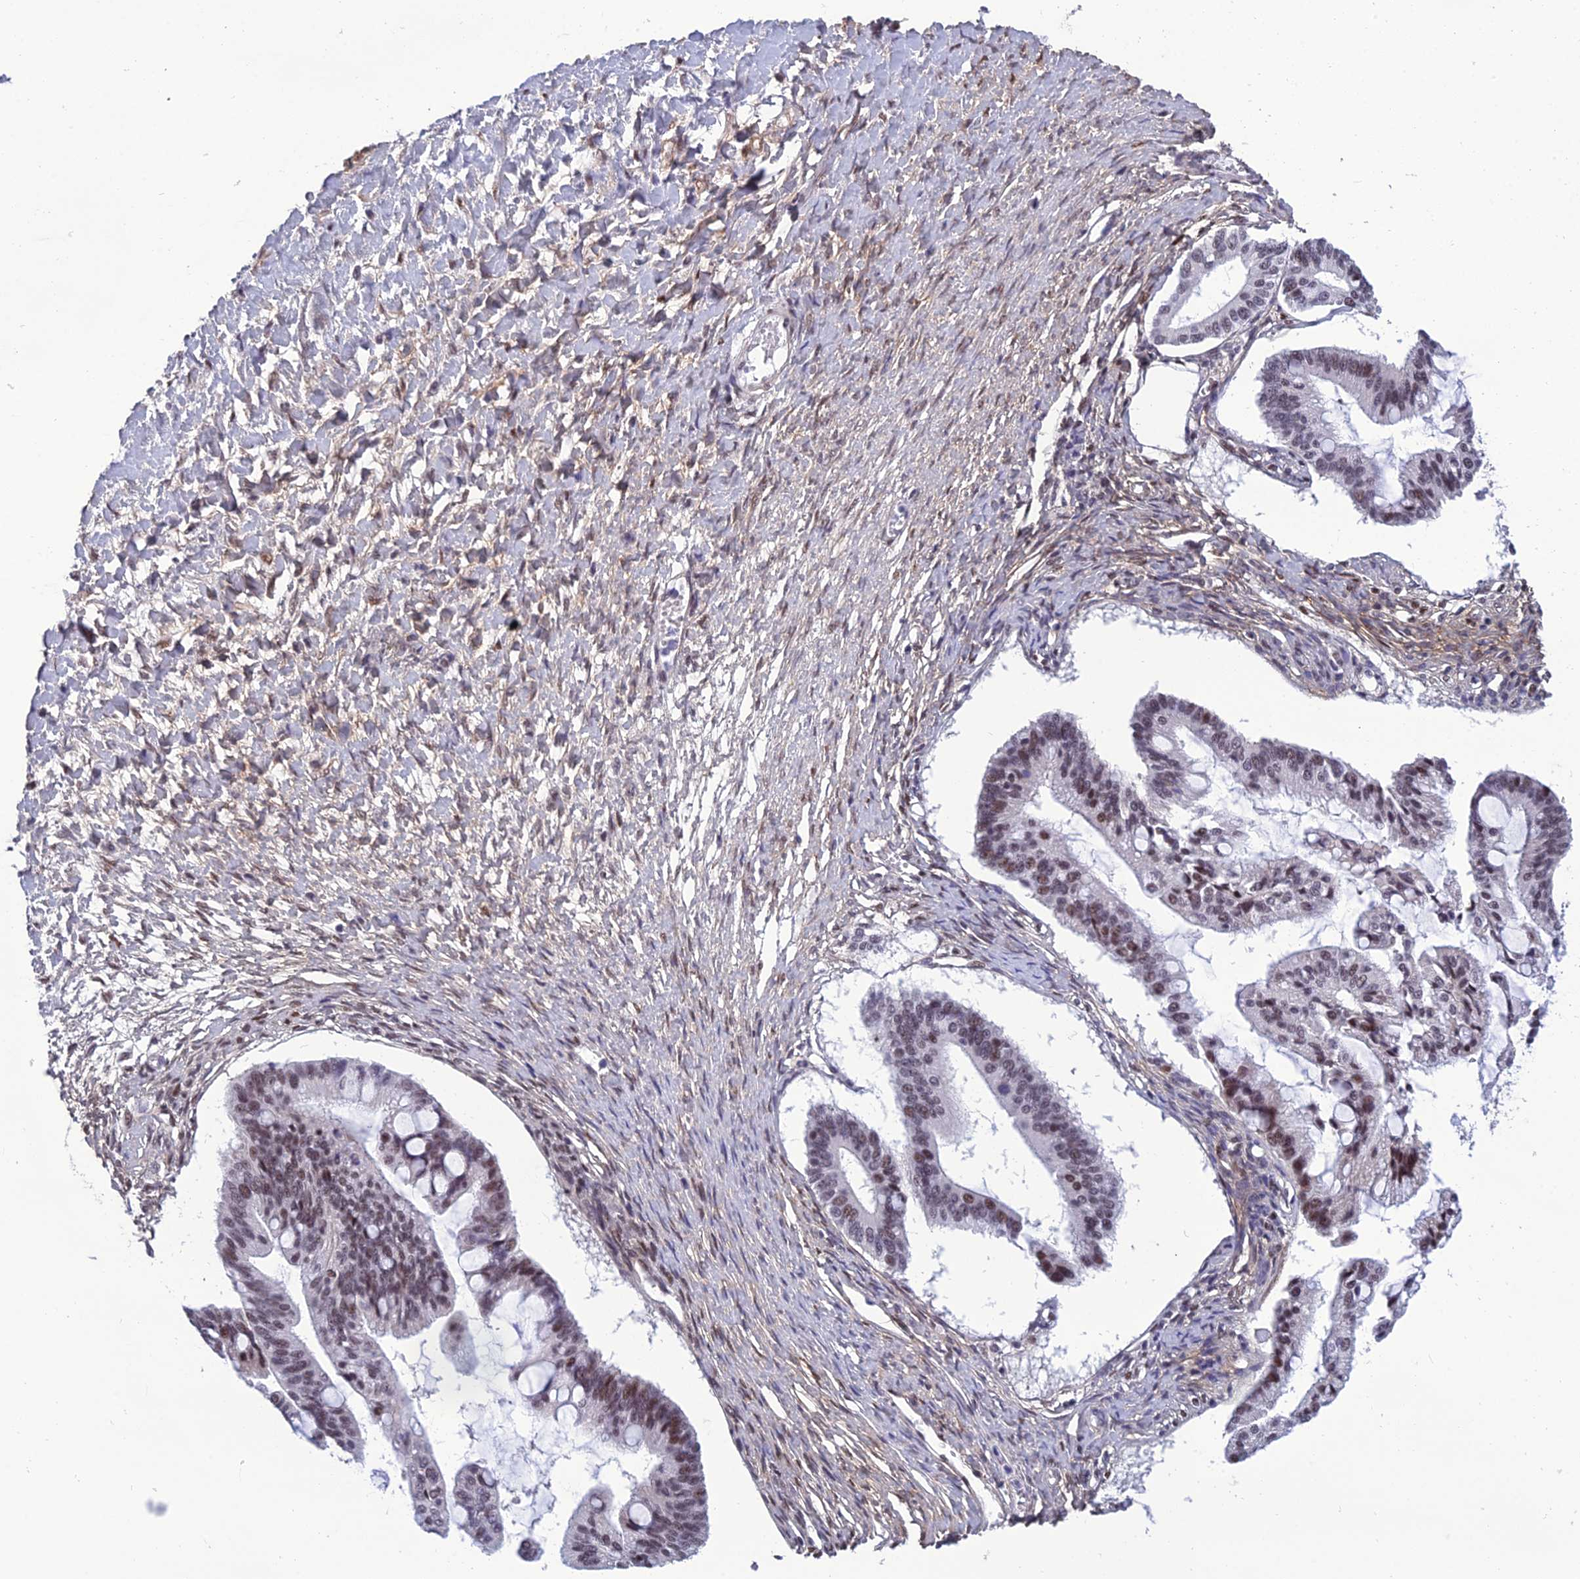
{"staining": {"intensity": "moderate", "quantity": "25%-75%", "location": "nuclear"}, "tissue": "ovarian cancer", "cell_type": "Tumor cells", "image_type": "cancer", "snomed": [{"axis": "morphology", "description": "Cystadenocarcinoma, mucinous, NOS"}, {"axis": "topography", "description": "Ovary"}], "caption": "Ovarian cancer stained with a brown dye displays moderate nuclear positive positivity in approximately 25%-75% of tumor cells.", "gene": "RSRC1", "patient": {"sex": "female", "age": 73}}